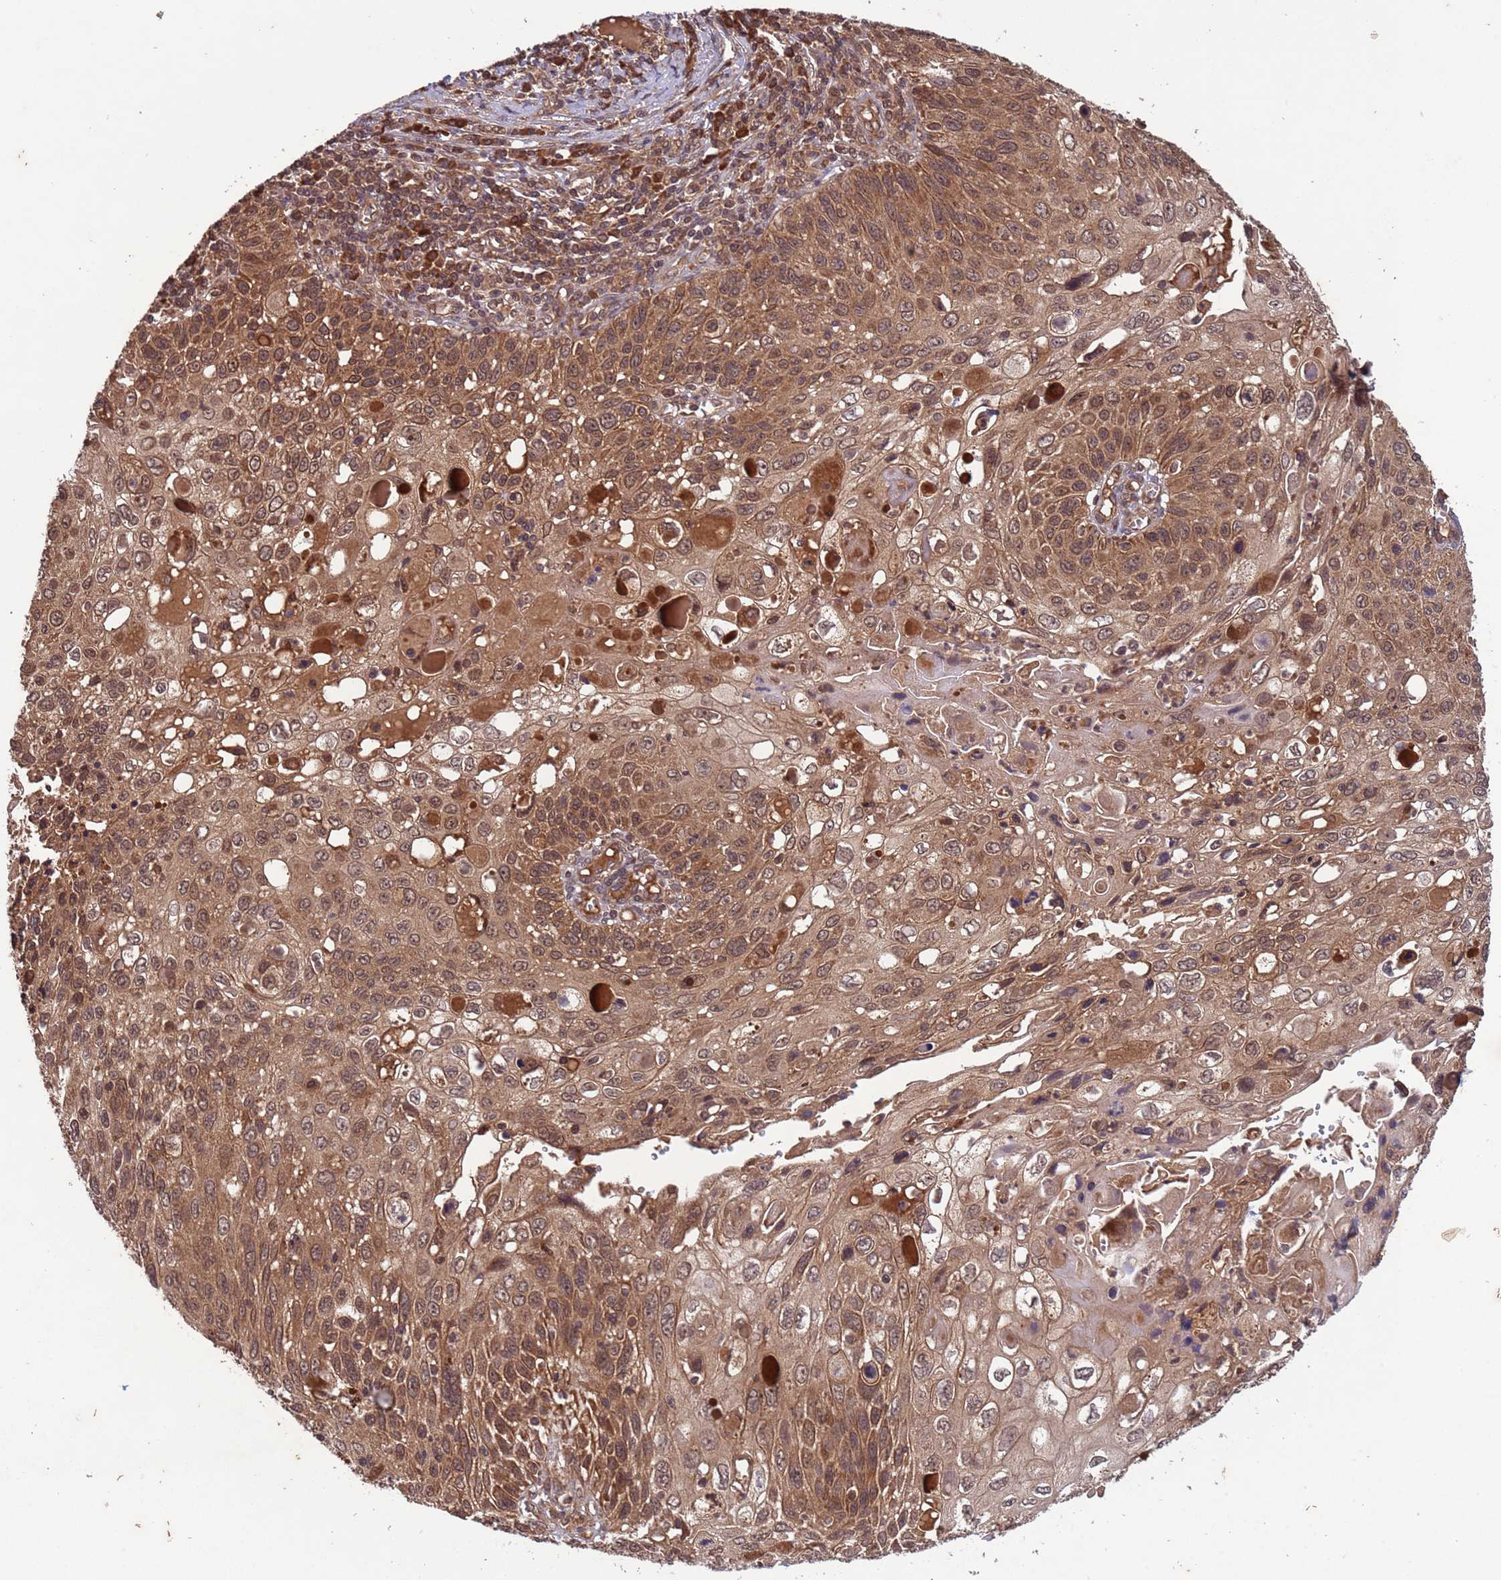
{"staining": {"intensity": "moderate", "quantity": ">75%", "location": "cytoplasmic/membranous,nuclear"}, "tissue": "cervical cancer", "cell_type": "Tumor cells", "image_type": "cancer", "snomed": [{"axis": "morphology", "description": "Squamous cell carcinoma, NOS"}, {"axis": "topography", "description": "Cervix"}], "caption": "Approximately >75% of tumor cells in human cervical cancer demonstrate moderate cytoplasmic/membranous and nuclear protein staining as visualized by brown immunohistochemical staining.", "gene": "ERI1", "patient": {"sex": "female", "age": 70}}